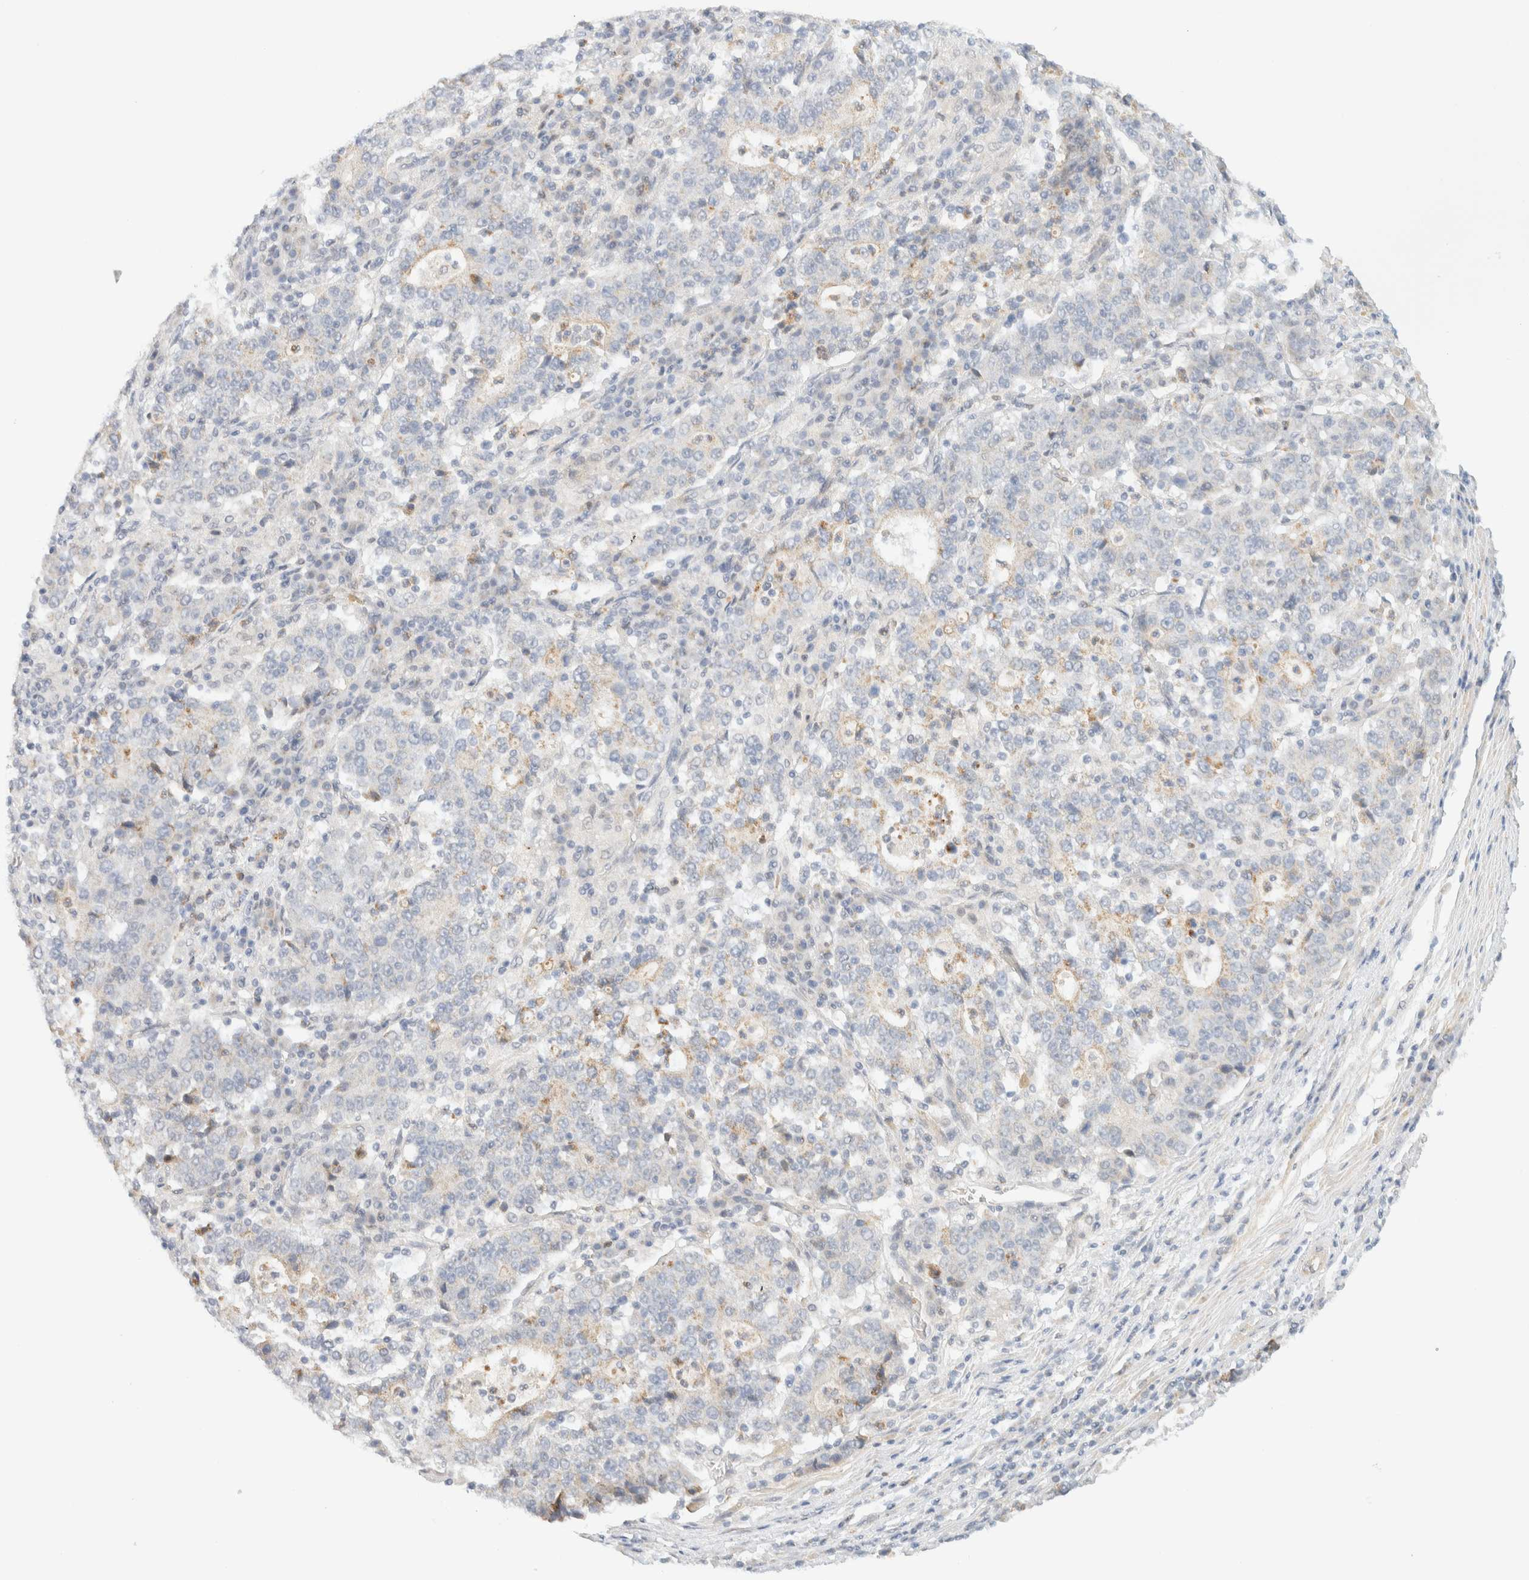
{"staining": {"intensity": "negative", "quantity": "none", "location": "none"}, "tissue": "stomach cancer", "cell_type": "Tumor cells", "image_type": "cancer", "snomed": [{"axis": "morphology", "description": "Adenocarcinoma, NOS"}, {"axis": "topography", "description": "Stomach"}], "caption": "High power microscopy photomicrograph of an immunohistochemistry photomicrograph of stomach cancer, revealing no significant staining in tumor cells.", "gene": "TNK1", "patient": {"sex": "male", "age": 59}}